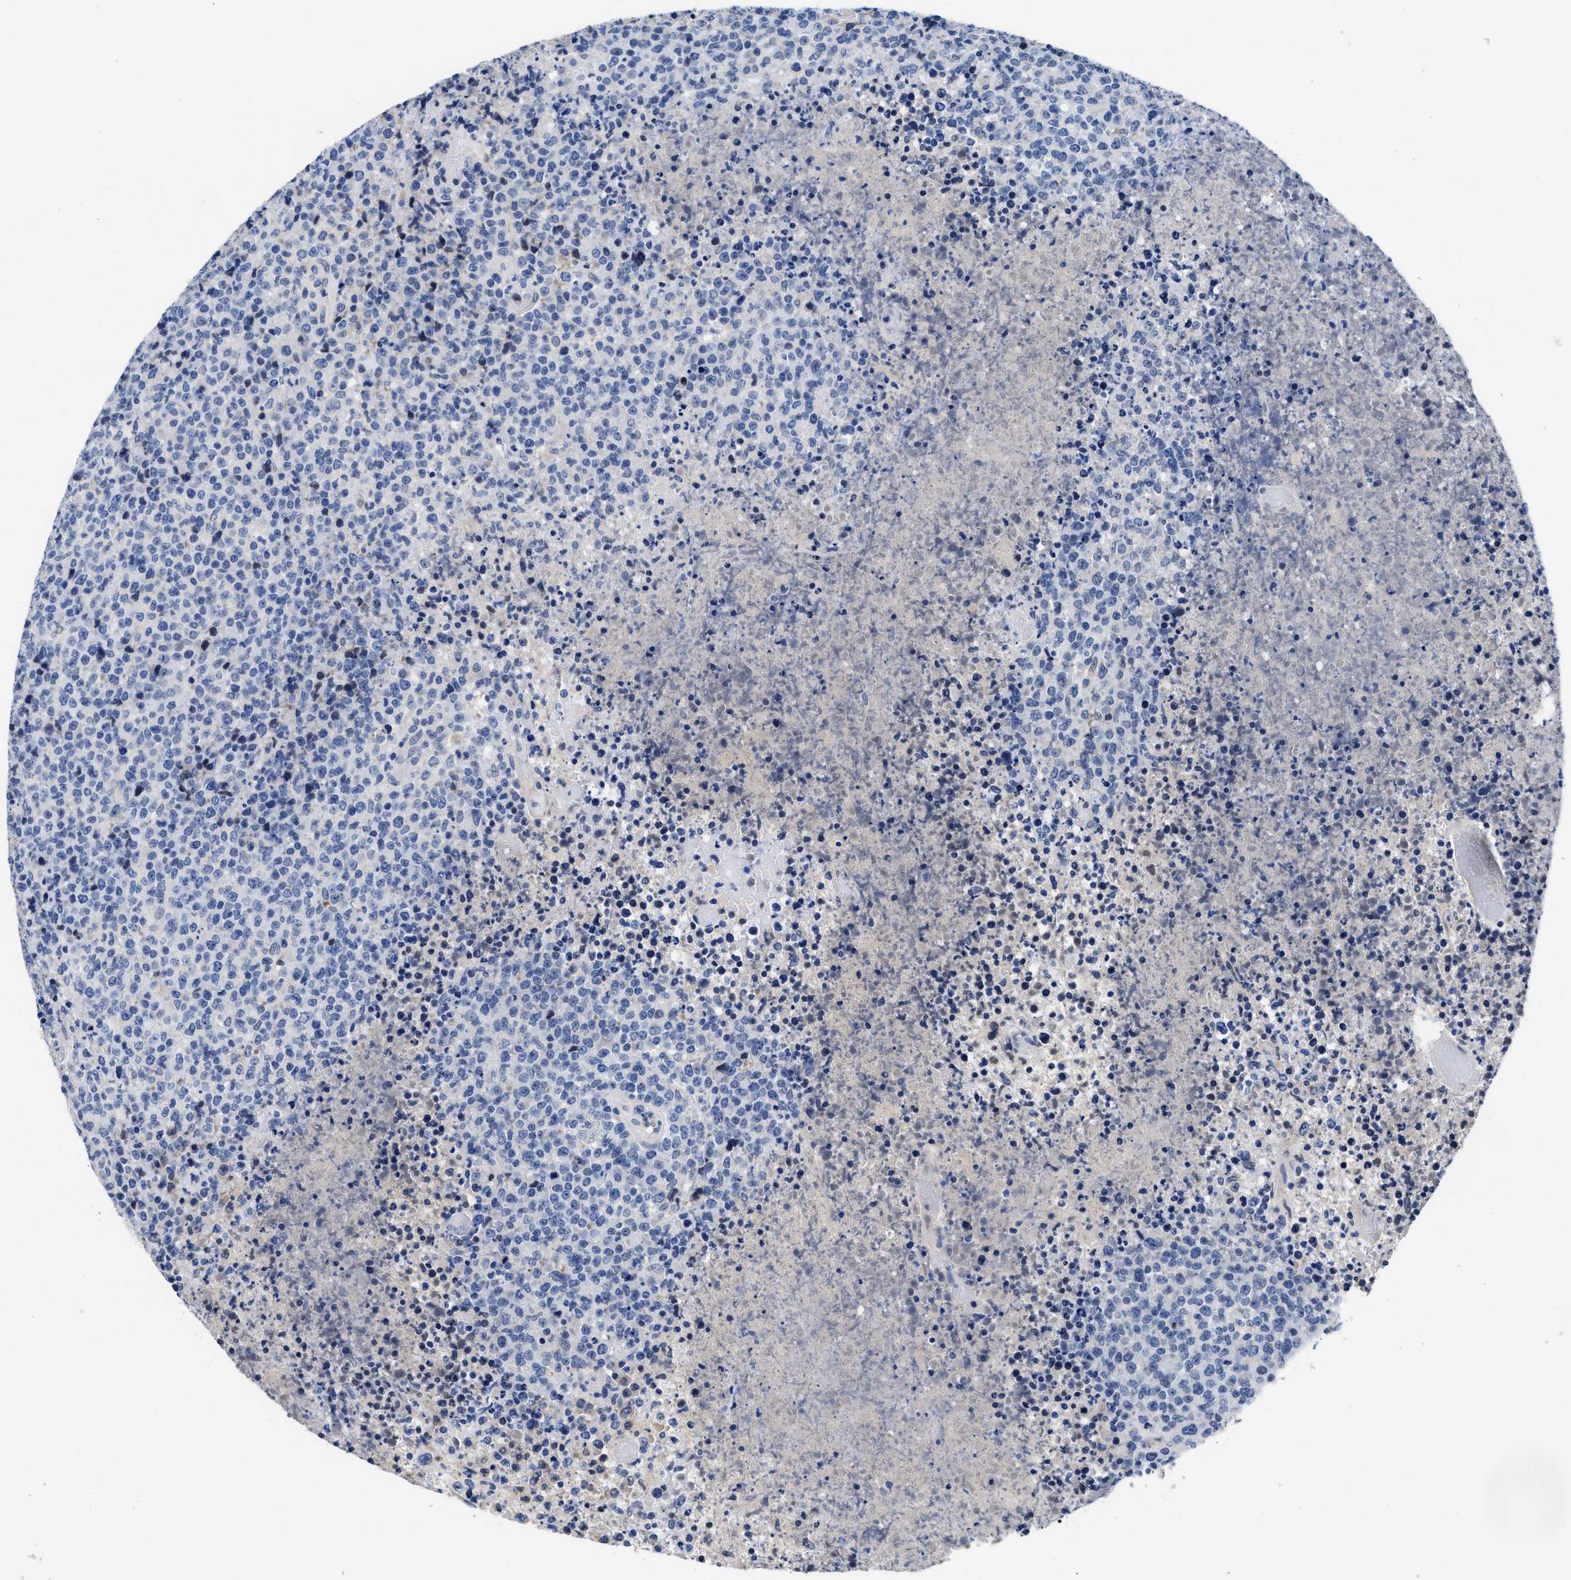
{"staining": {"intensity": "negative", "quantity": "none", "location": "none"}, "tissue": "lymphoma", "cell_type": "Tumor cells", "image_type": "cancer", "snomed": [{"axis": "morphology", "description": "Malignant lymphoma, non-Hodgkin's type, High grade"}, {"axis": "topography", "description": "Lymph node"}], "caption": "A high-resolution image shows immunohistochemistry staining of malignant lymphoma, non-Hodgkin's type (high-grade), which exhibits no significant expression in tumor cells. (Stains: DAB IHC with hematoxylin counter stain, Microscopy: brightfield microscopy at high magnification).", "gene": "HOOK1", "patient": {"sex": "male", "age": 13}}